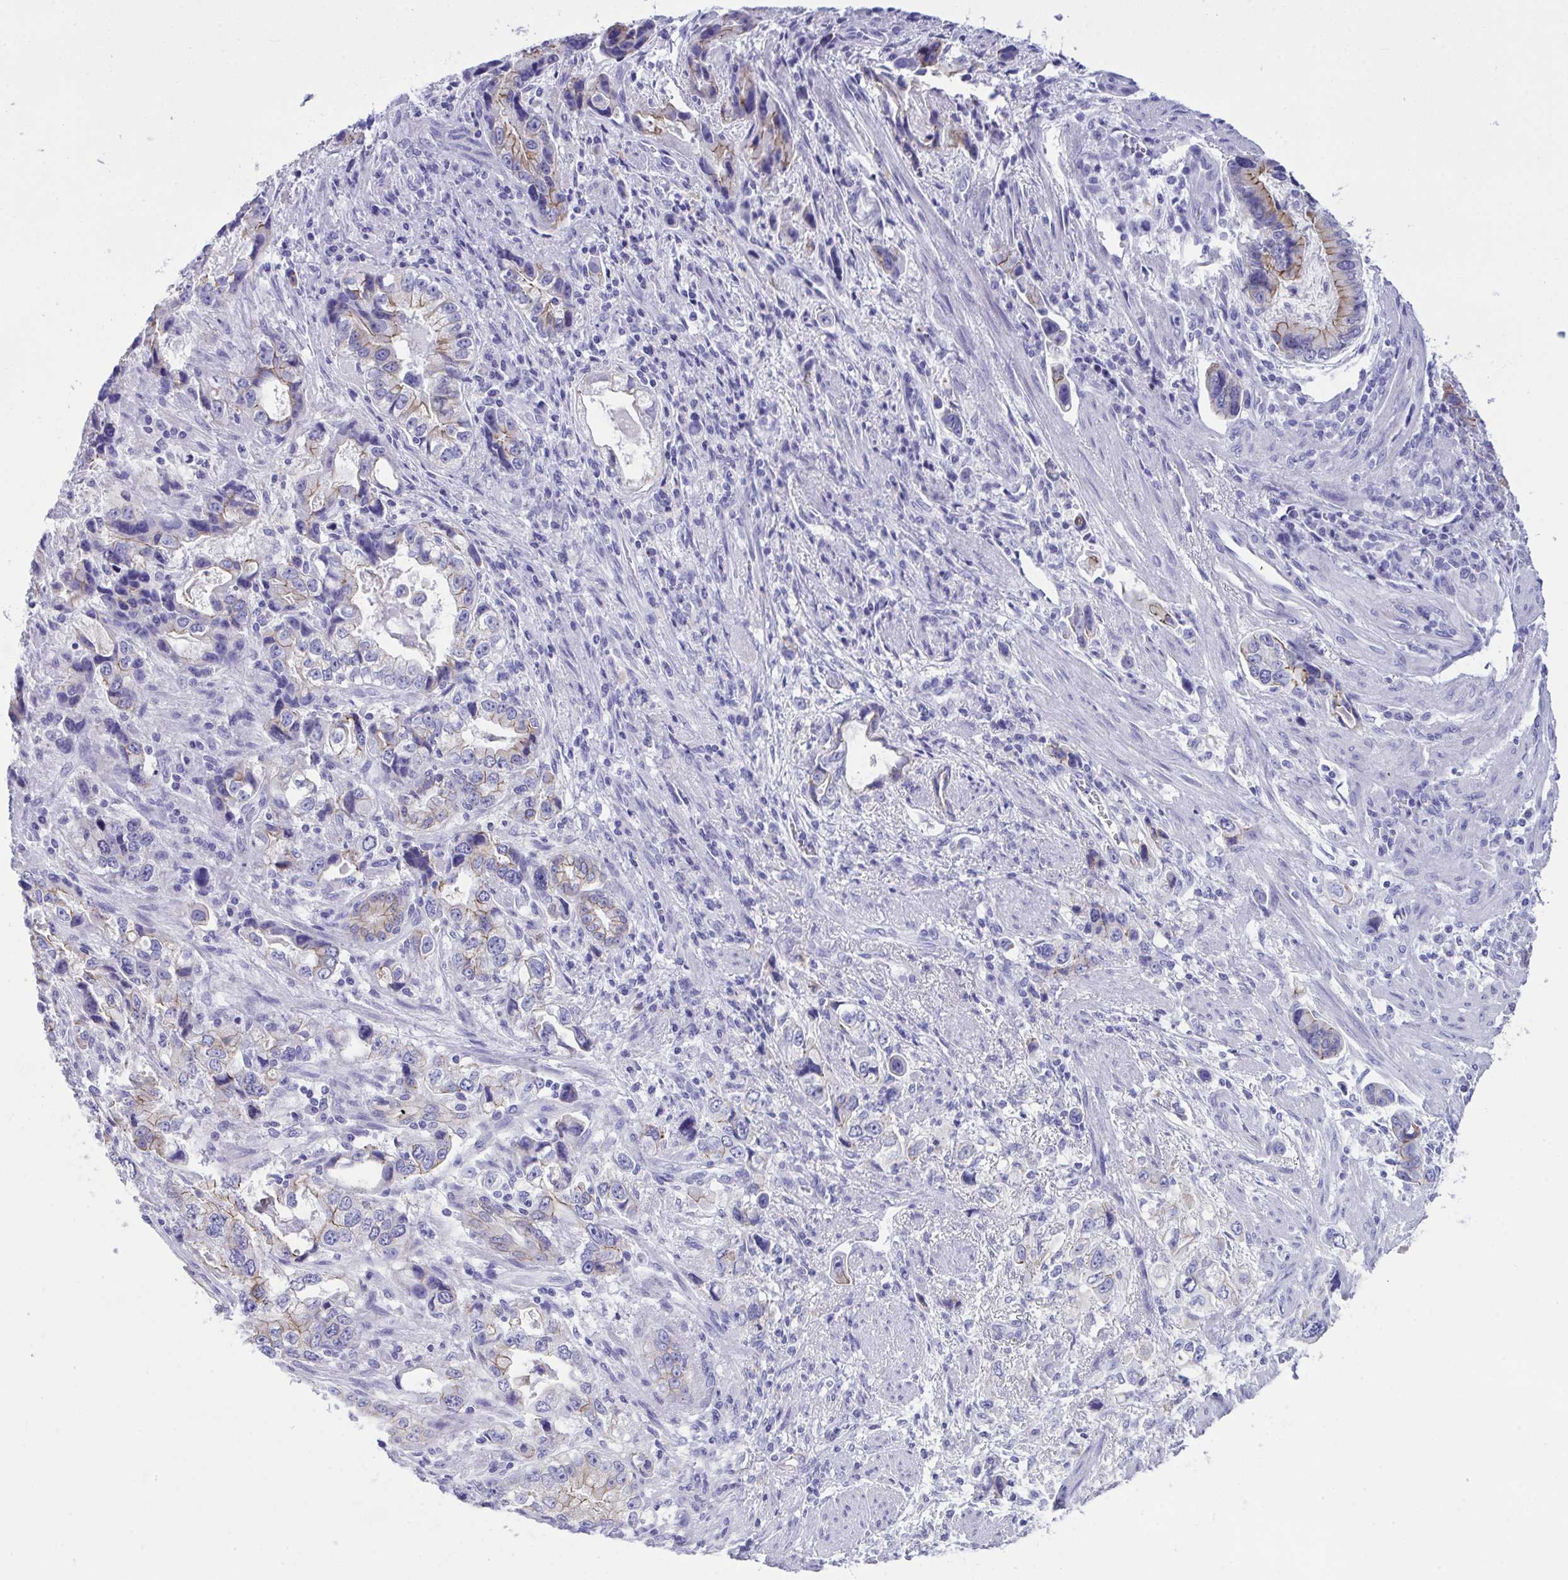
{"staining": {"intensity": "weak", "quantity": "<25%", "location": "cytoplasmic/membranous"}, "tissue": "stomach cancer", "cell_type": "Tumor cells", "image_type": "cancer", "snomed": [{"axis": "morphology", "description": "Adenocarcinoma, NOS"}, {"axis": "topography", "description": "Stomach, lower"}], "caption": "A high-resolution photomicrograph shows IHC staining of stomach adenocarcinoma, which exhibits no significant staining in tumor cells.", "gene": "GLB1L2", "patient": {"sex": "female", "age": 93}}